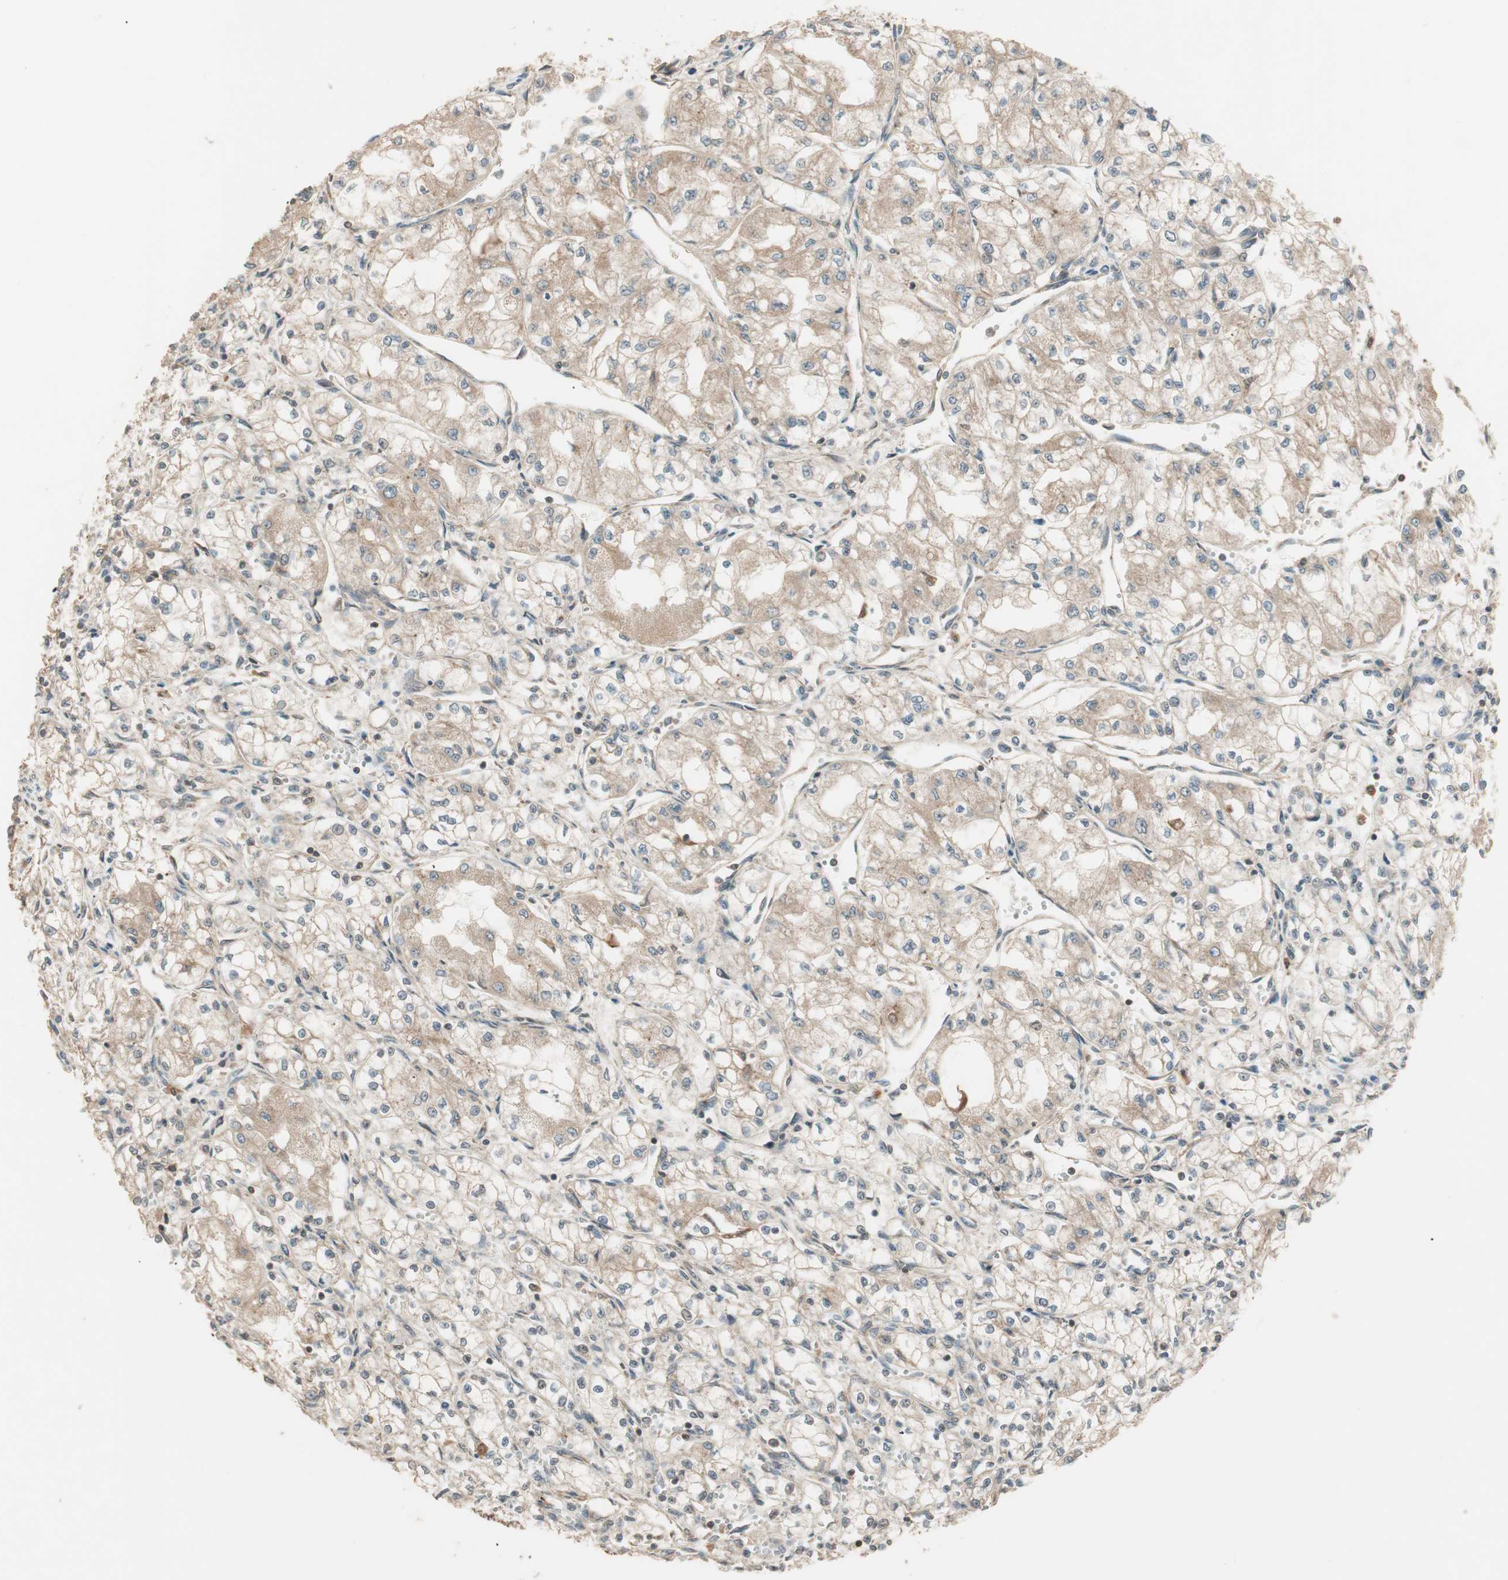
{"staining": {"intensity": "moderate", "quantity": "25%-75%", "location": "cytoplasmic/membranous"}, "tissue": "renal cancer", "cell_type": "Tumor cells", "image_type": "cancer", "snomed": [{"axis": "morphology", "description": "Normal tissue, NOS"}, {"axis": "morphology", "description": "Adenocarcinoma, NOS"}, {"axis": "topography", "description": "Kidney"}], "caption": "Immunohistochemistry histopathology image of adenocarcinoma (renal) stained for a protein (brown), which exhibits medium levels of moderate cytoplasmic/membranous expression in approximately 25%-75% of tumor cells.", "gene": "CNOT4", "patient": {"sex": "male", "age": 59}}